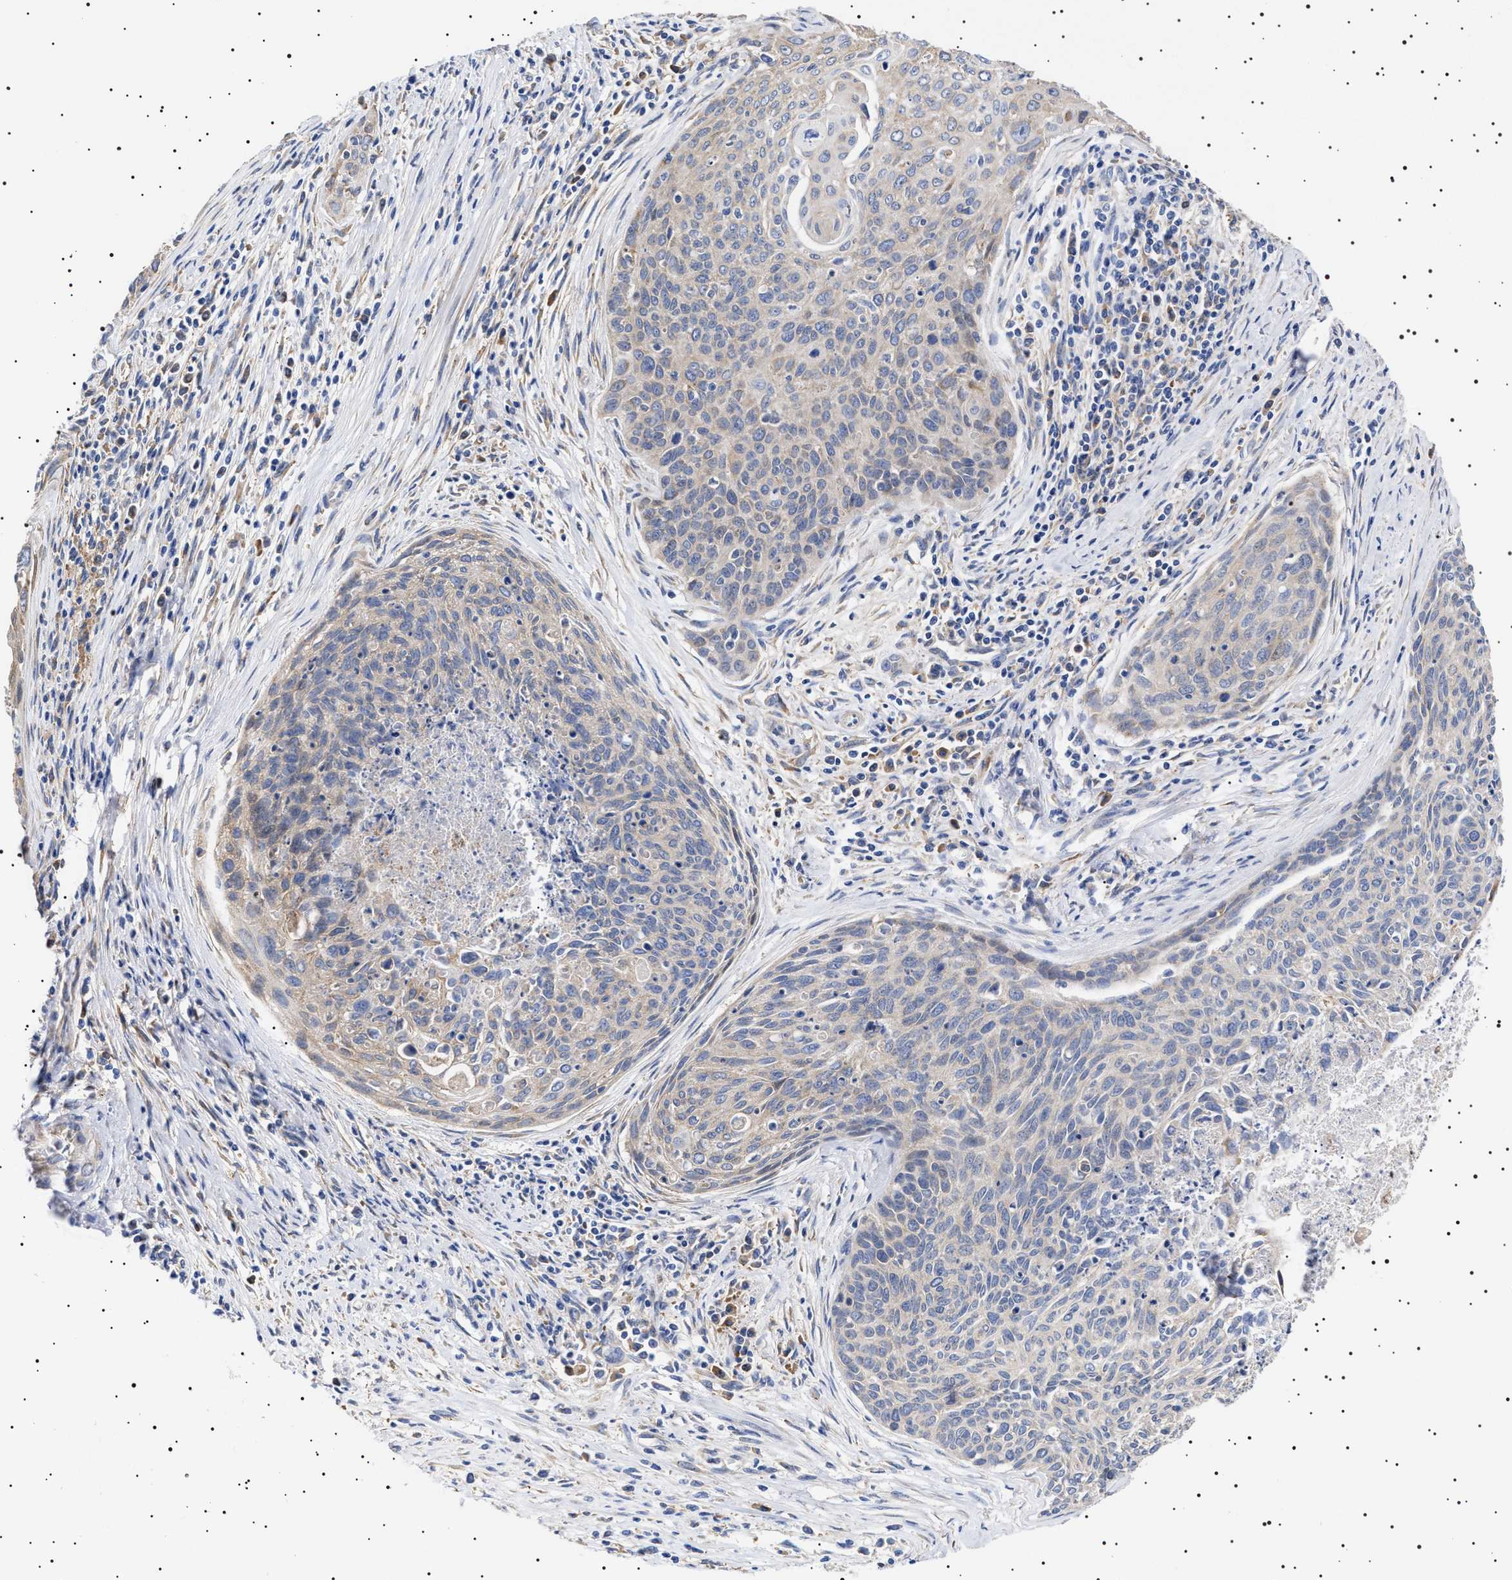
{"staining": {"intensity": "negative", "quantity": "none", "location": "none"}, "tissue": "cervical cancer", "cell_type": "Tumor cells", "image_type": "cancer", "snomed": [{"axis": "morphology", "description": "Squamous cell carcinoma, NOS"}, {"axis": "topography", "description": "Cervix"}], "caption": "This is an IHC histopathology image of human cervical cancer. There is no positivity in tumor cells.", "gene": "ERCC6L2", "patient": {"sex": "female", "age": 55}}